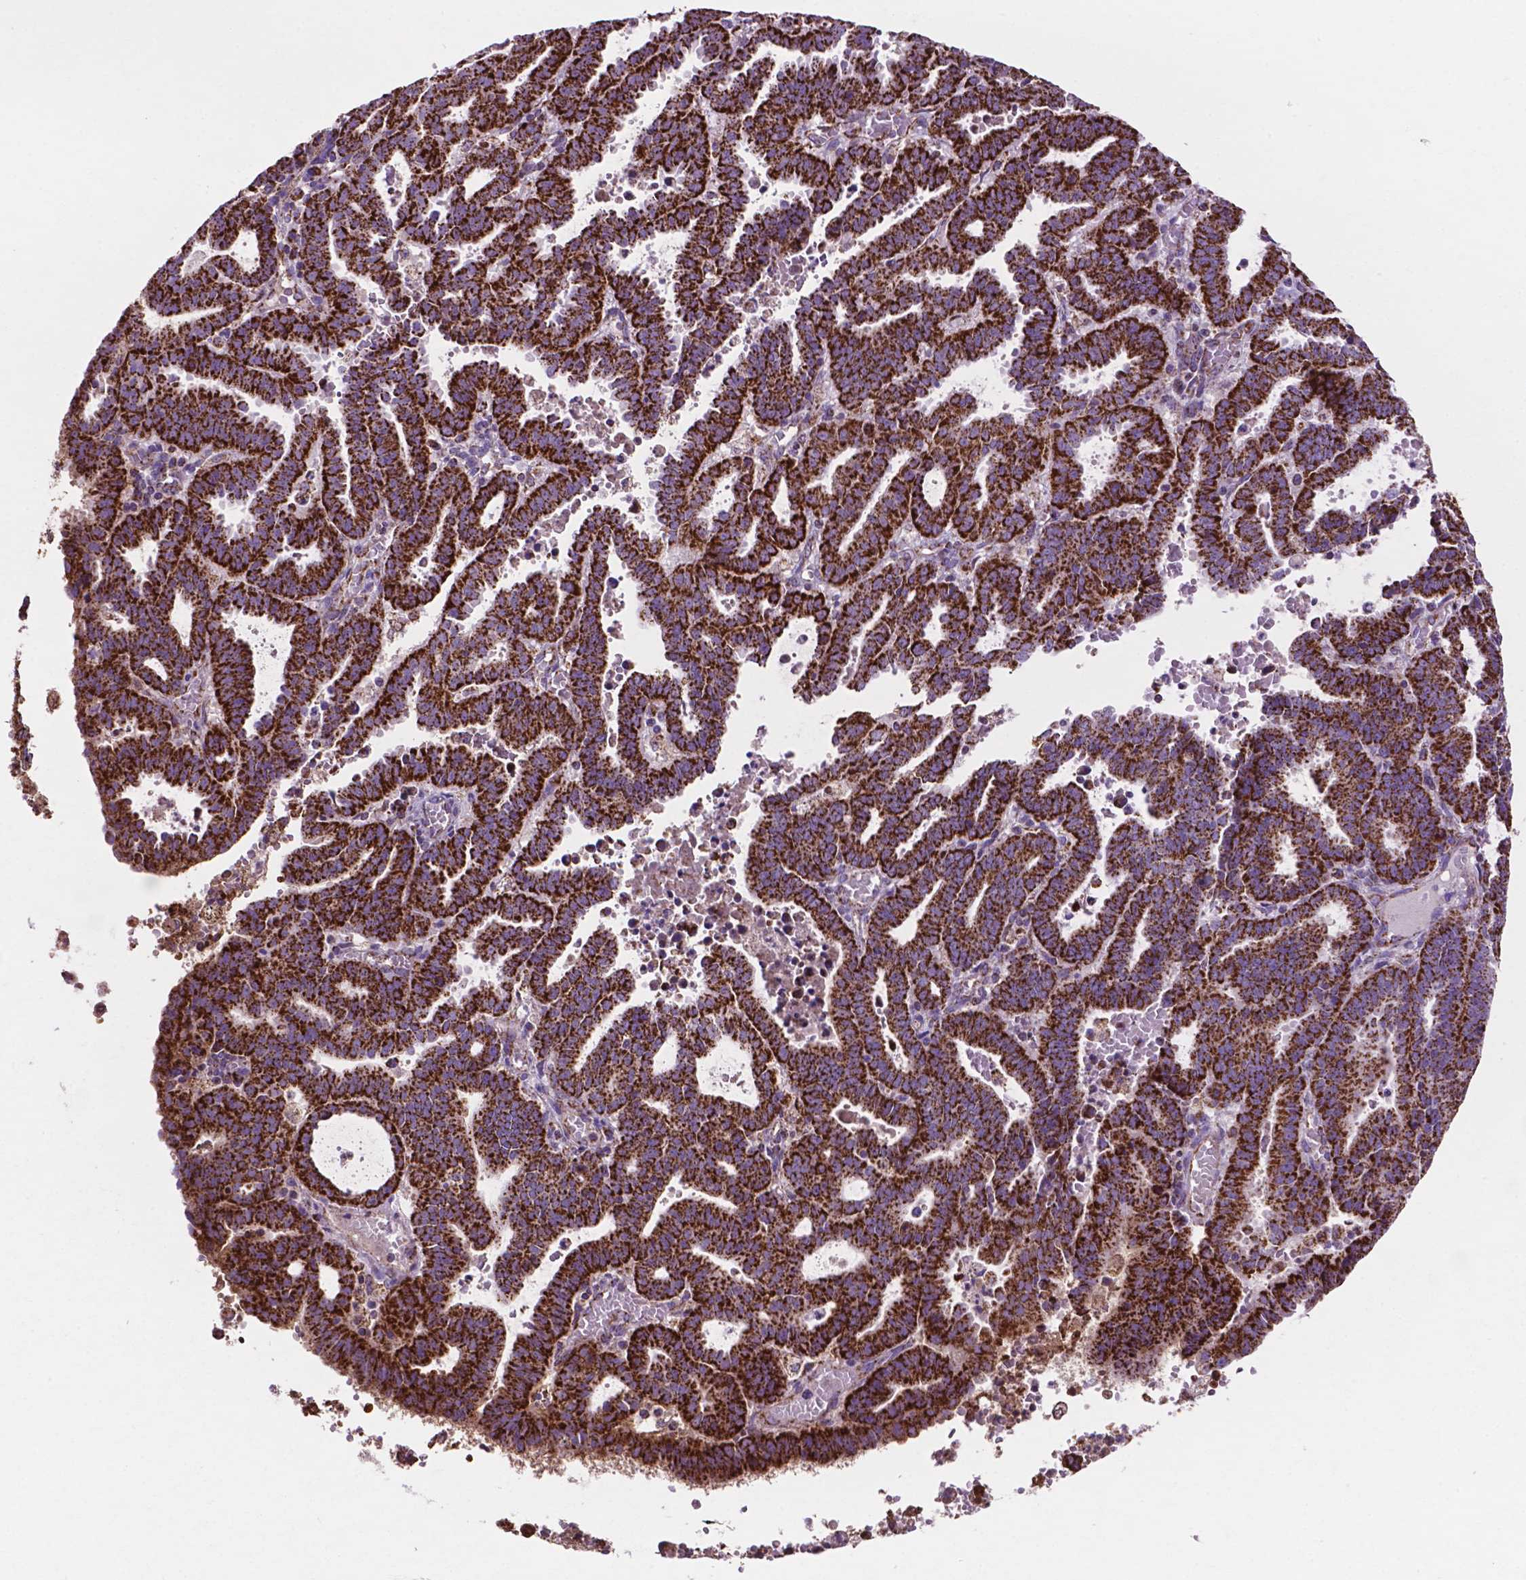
{"staining": {"intensity": "strong", "quantity": ">75%", "location": "cytoplasmic/membranous"}, "tissue": "endometrial cancer", "cell_type": "Tumor cells", "image_type": "cancer", "snomed": [{"axis": "morphology", "description": "Adenocarcinoma, NOS"}, {"axis": "topography", "description": "Uterus"}], "caption": "Immunohistochemistry micrograph of human endometrial cancer stained for a protein (brown), which displays high levels of strong cytoplasmic/membranous positivity in about >75% of tumor cells.", "gene": "HSPD1", "patient": {"sex": "female", "age": 83}}